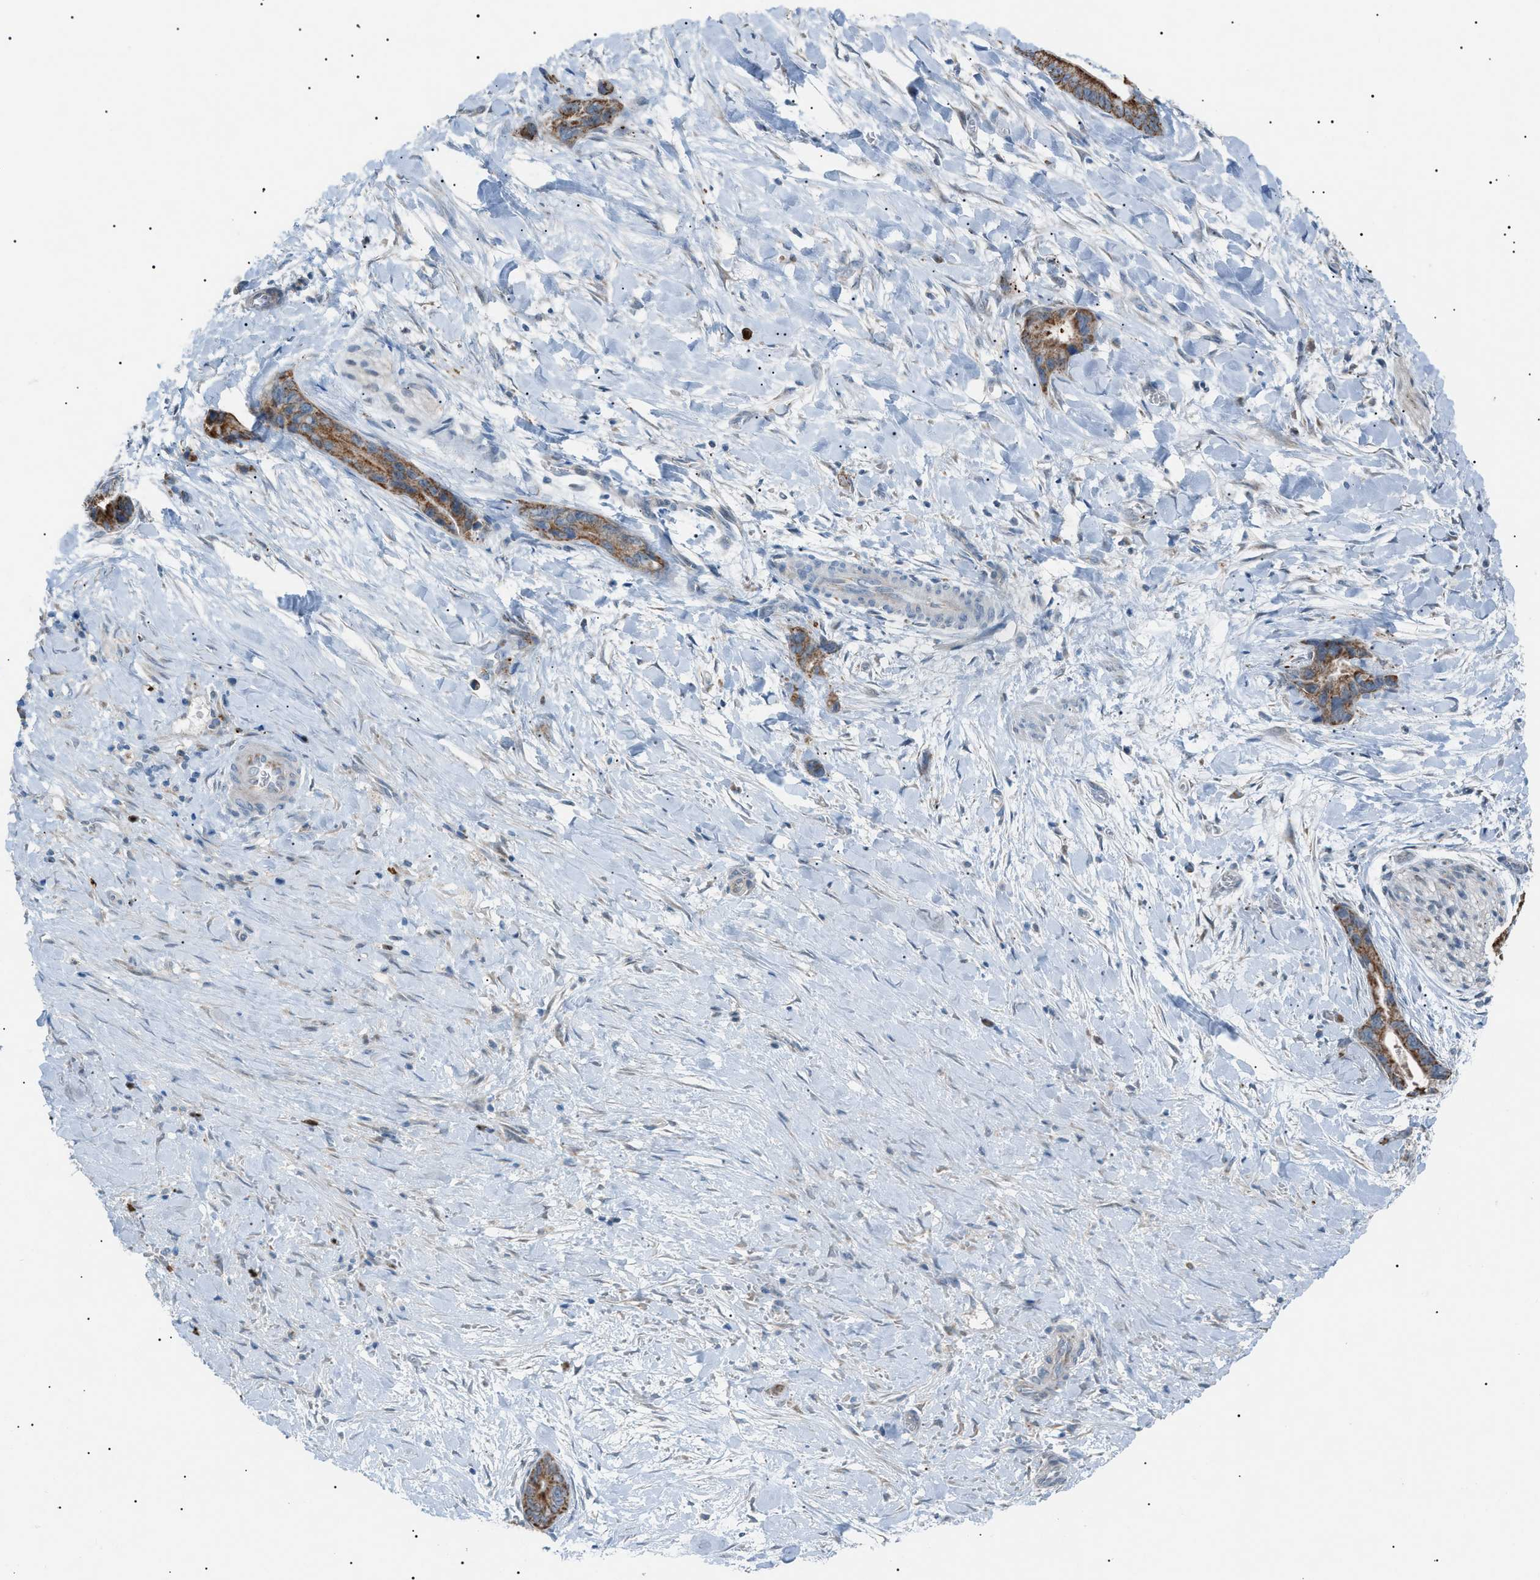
{"staining": {"intensity": "moderate", "quantity": ">75%", "location": "cytoplasmic/membranous"}, "tissue": "liver cancer", "cell_type": "Tumor cells", "image_type": "cancer", "snomed": [{"axis": "morphology", "description": "Cholangiocarcinoma"}, {"axis": "topography", "description": "Liver"}], "caption": "Brown immunohistochemical staining in liver cancer (cholangiocarcinoma) demonstrates moderate cytoplasmic/membranous staining in about >75% of tumor cells.", "gene": "ZNF516", "patient": {"sex": "female", "age": 55}}